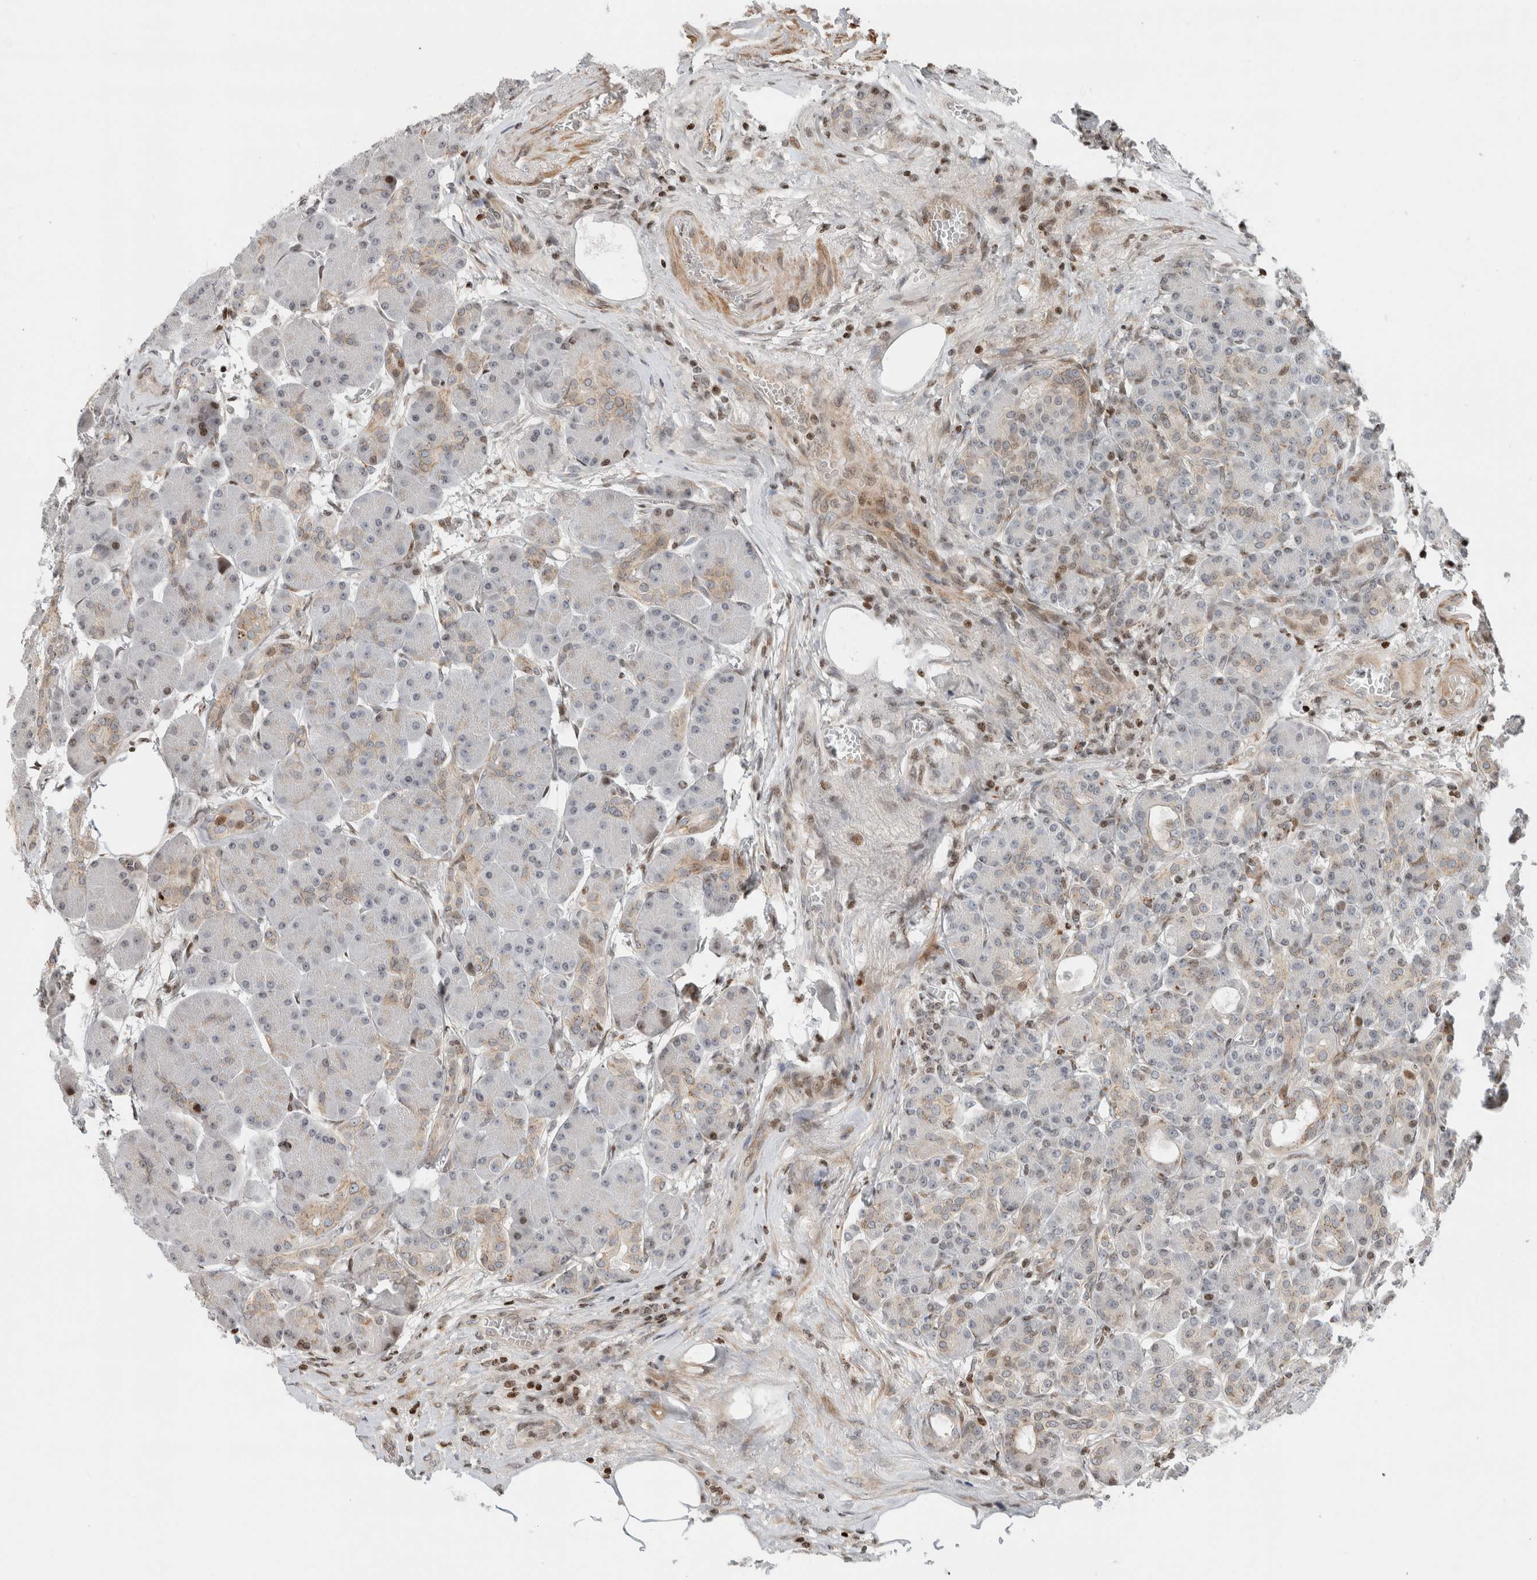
{"staining": {"intensity": "strong", "quantity": "<25%", "location": "nuclear"}, "tissue": "pancreas", "cell_type": "Exocrine glandular cells", "image_type": "normal", "snomed": [{"axis": "morphology", "description": "Normal tissue, NOS"}, {"axis": "topography", "description": "Pancreas"}], "caption": "An immunohistochemistry (IHC) photomicrograph of unremarkable tissue is shown. Protein staining in brown highlights strong nuclear positivity in pancreas within exocrine glandular cells. The protein of interest is shown in brown color, while the nuclei are stained blue.", "gene": "GINS4", "patient": {"sex": "male", "age": 63}}